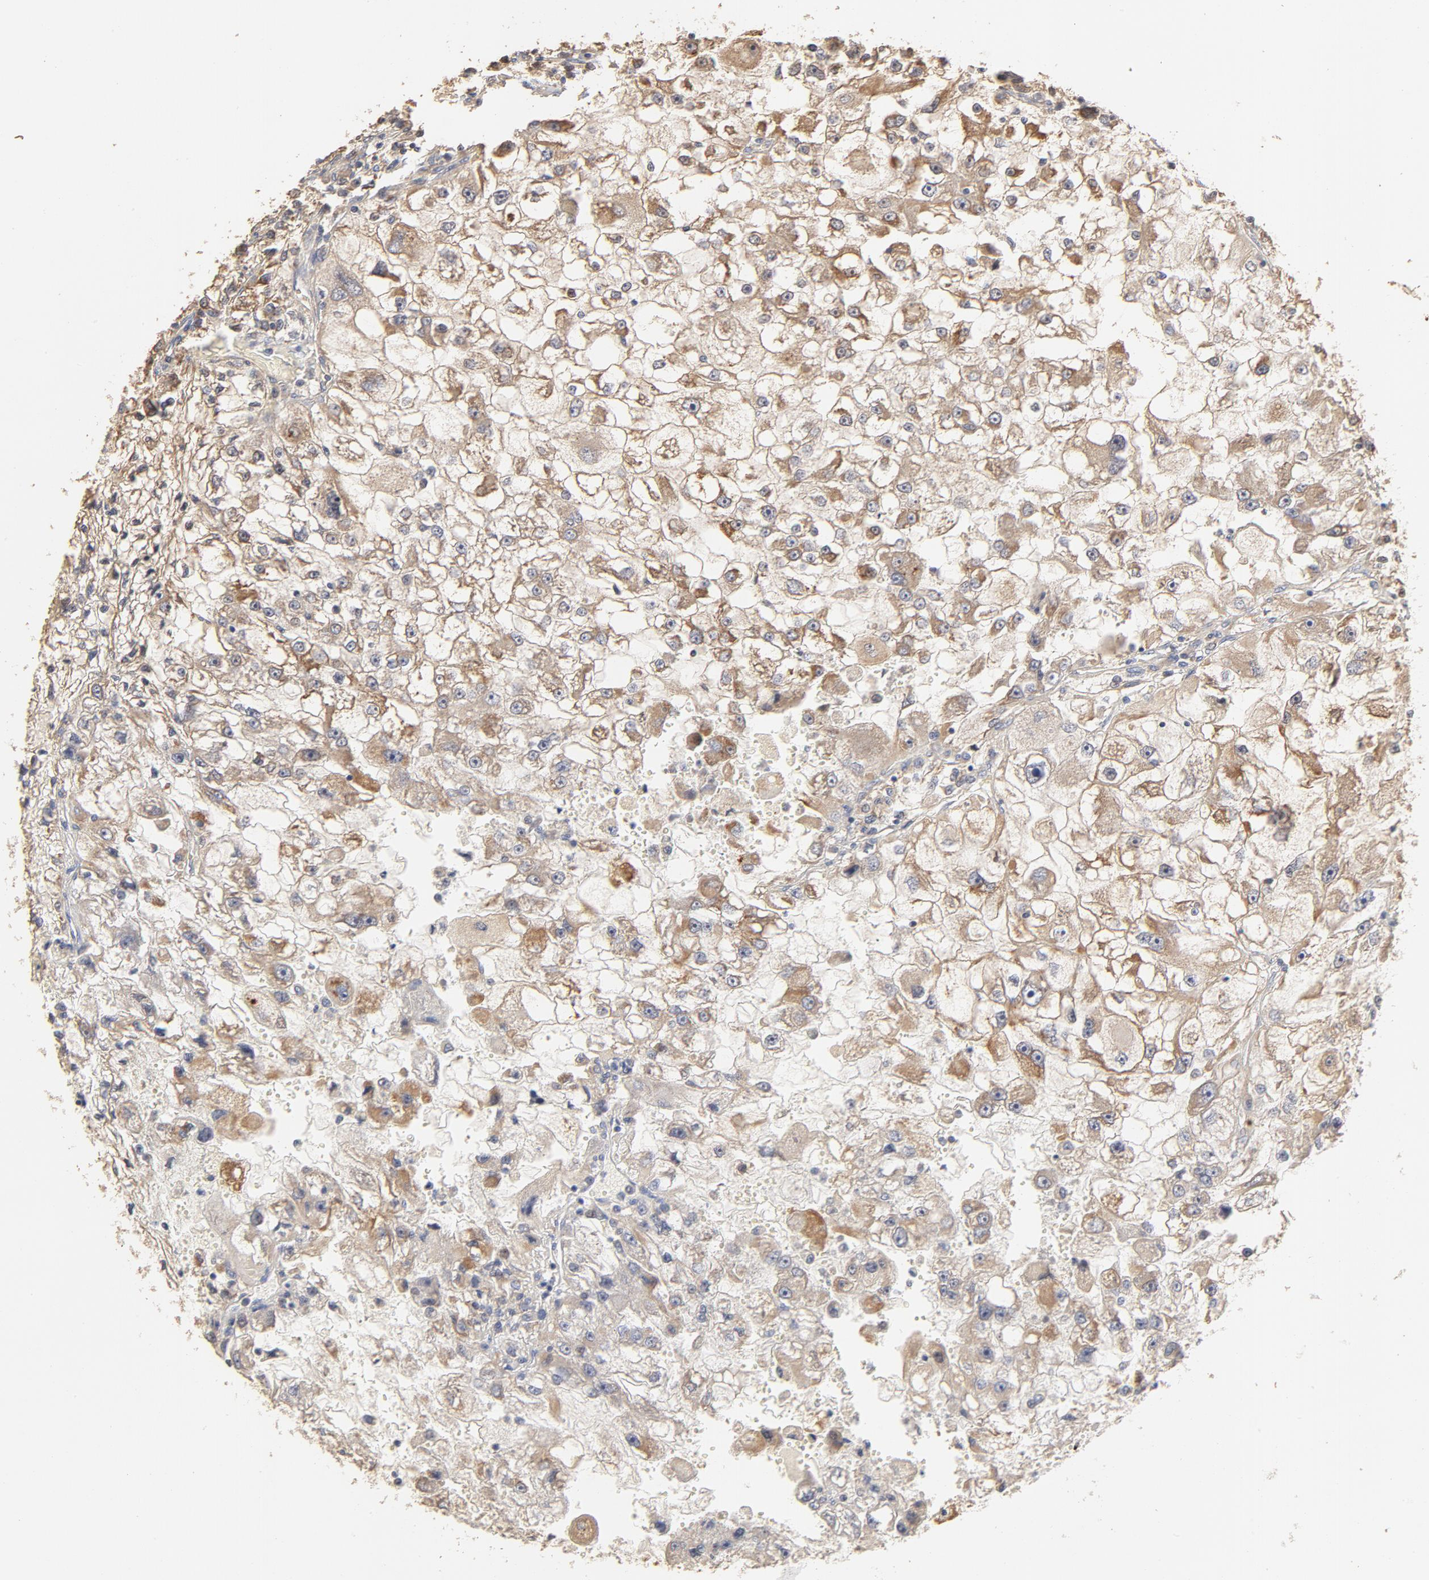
{"staining": {"intensity": "moderate", "quantity": ">75%", "location": "cytoplasmic/membranous"}, "tissue": "renal cancer", "cell_type": "Tumor cells", "image_type": "cancer", "snomed": [{"axis": "morphology", "description": "Adenocarcinoma, NOS"}, {"axis": "topography", "description": "Kidney"}], "caption": "Protein staining of adenocarcinoma (renal) tissue shows moderate cytoplasmic/membranous staining in about >75% of tumor cells.", "gene": "FCGBP", "patient": {"sex": "female", "age": 83}}